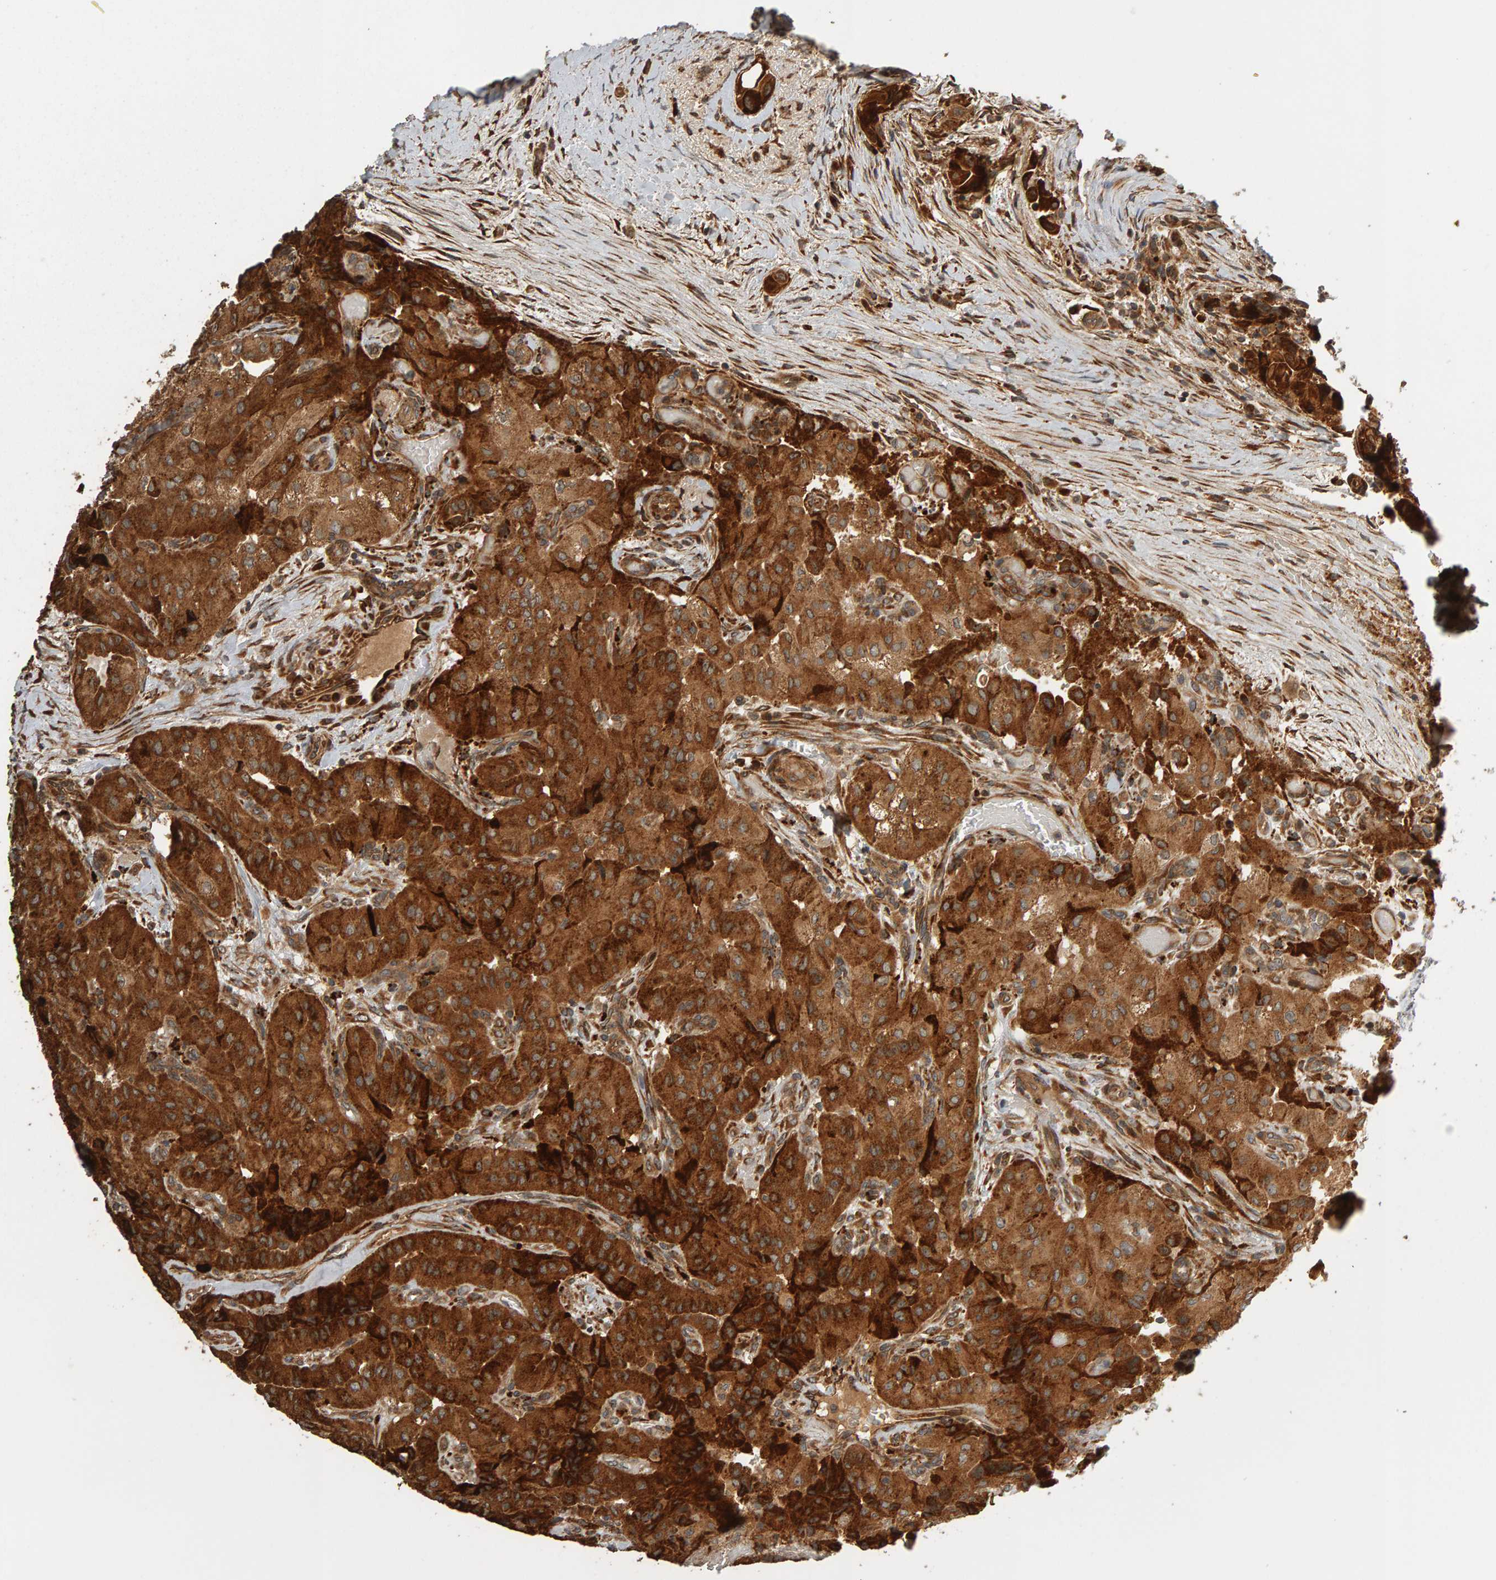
{"staining": {"intensity": "strong", "quantity": ">75%", "location": "cytoplasmic/membranous"}, "tissue": "thyroid cancer", "cell_type": "Tumor cells", "image_type": "cancer", "snomed": [{"axis": "morphology", "description": "Papillary adenocarcinoma, NOS"}, {"axis": "topography", "description": "Thyroid gland"}], "caption": "DAB immunohistochemical staining of papillary adenocarcinoma (thyroid) exhibits strong cytoplasmic/membranous protein staining in approximately >75% of tumor cells.", "gene": "ZFAND1", "patient": {"sex": "female", "age": 59}}